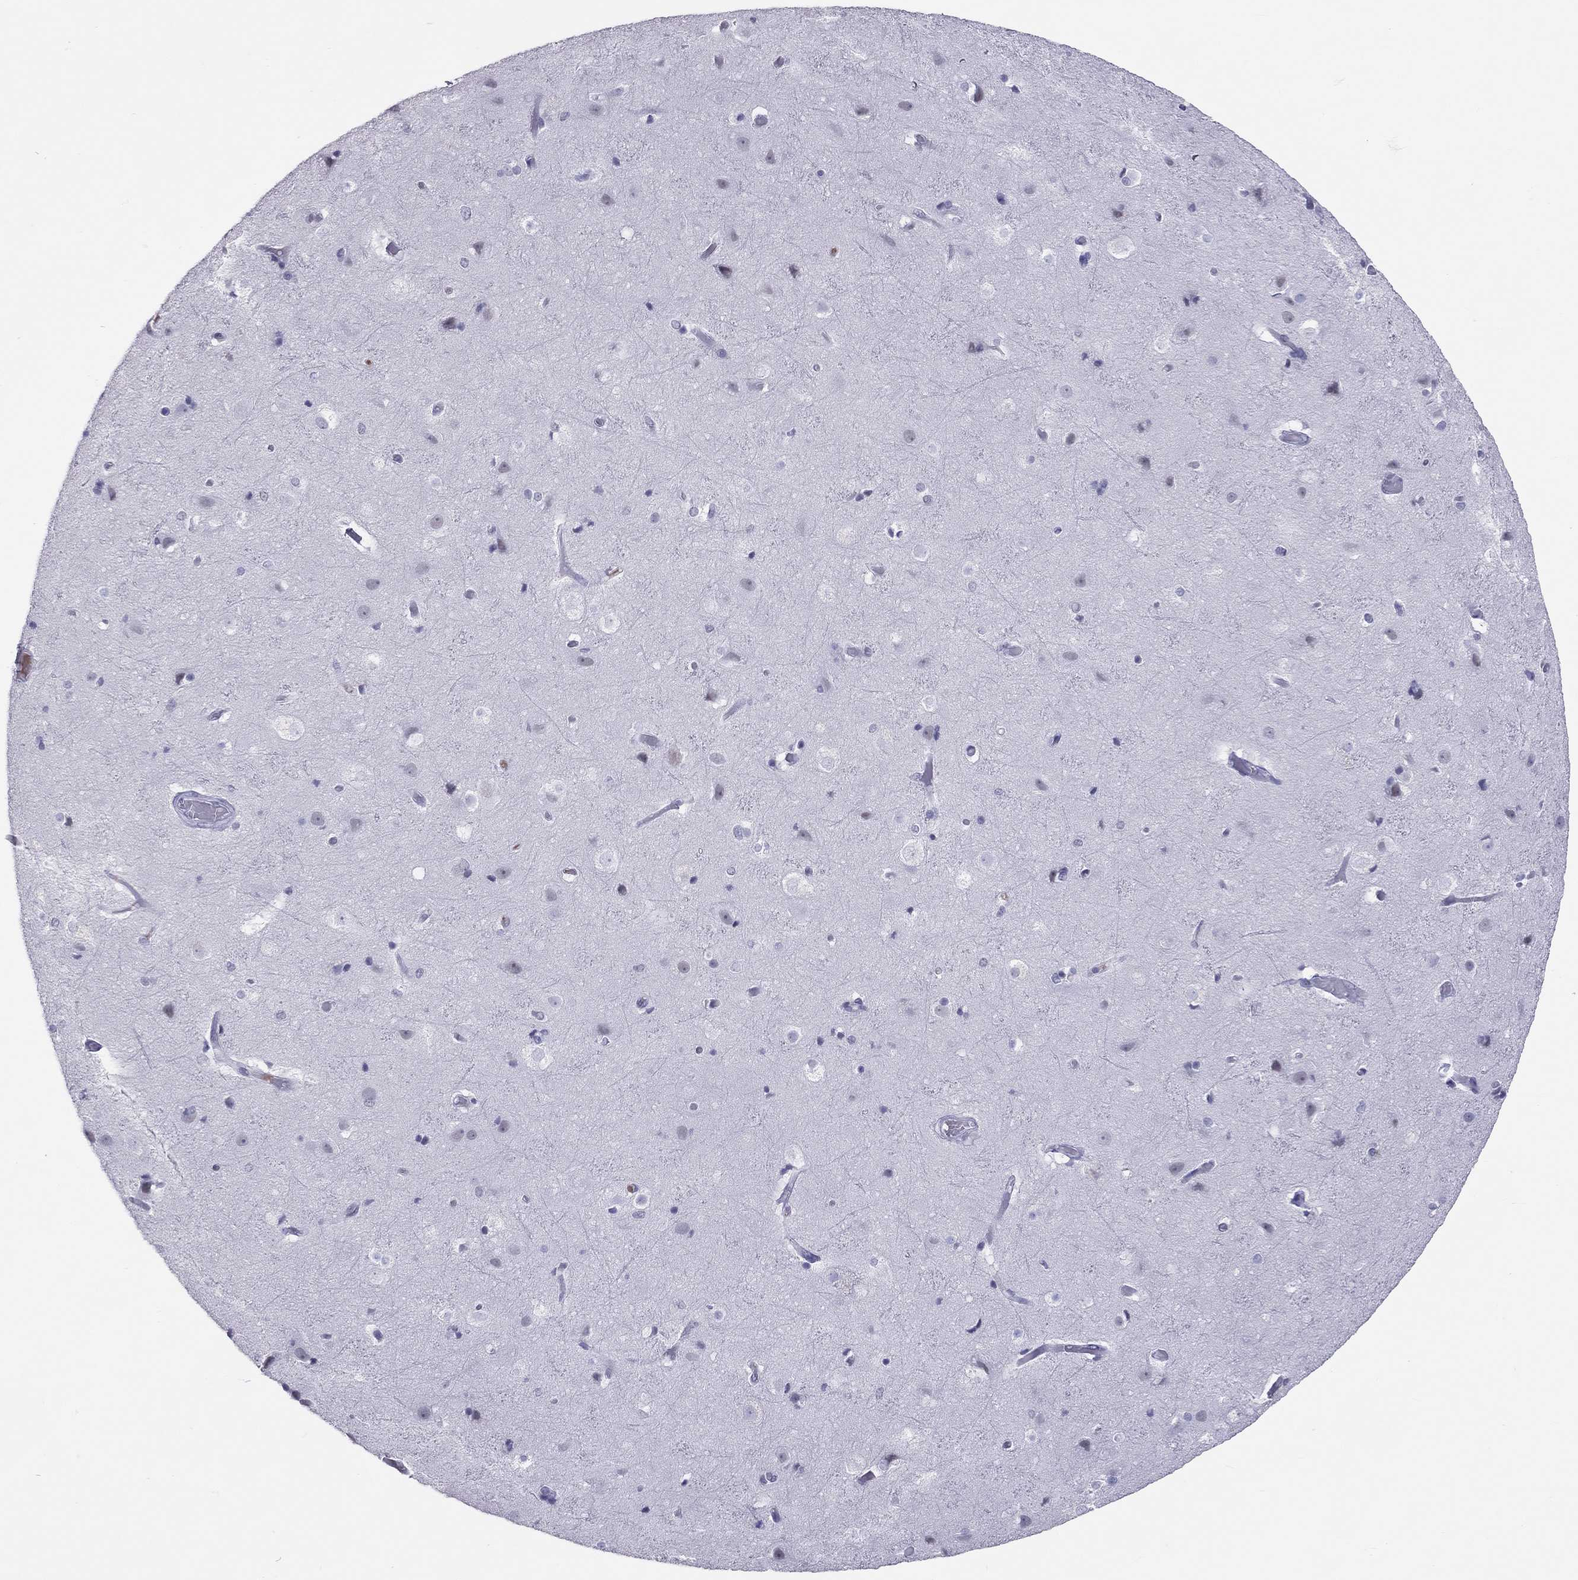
{"staining": {"intensity": "negative", "quantity": "none", "location": "none"}, "tissue": "cerebral cortex", "cell_type": "Endothelial cells", "image_type": "normal", "snomed": [{"axis": "morphology", "description": "Normal tissue, NOS"}, {"axis": "topography", "description": "Cerebral cortex"}], "caption": "Immunohistochemistry (IHC) of benign cerebral cortex exhibits no expression in endothelial cells. (IHC, brightfield microscopy, high magnification).", "gene": "JHY", "patient": {"sex": "female", "age": 52}}